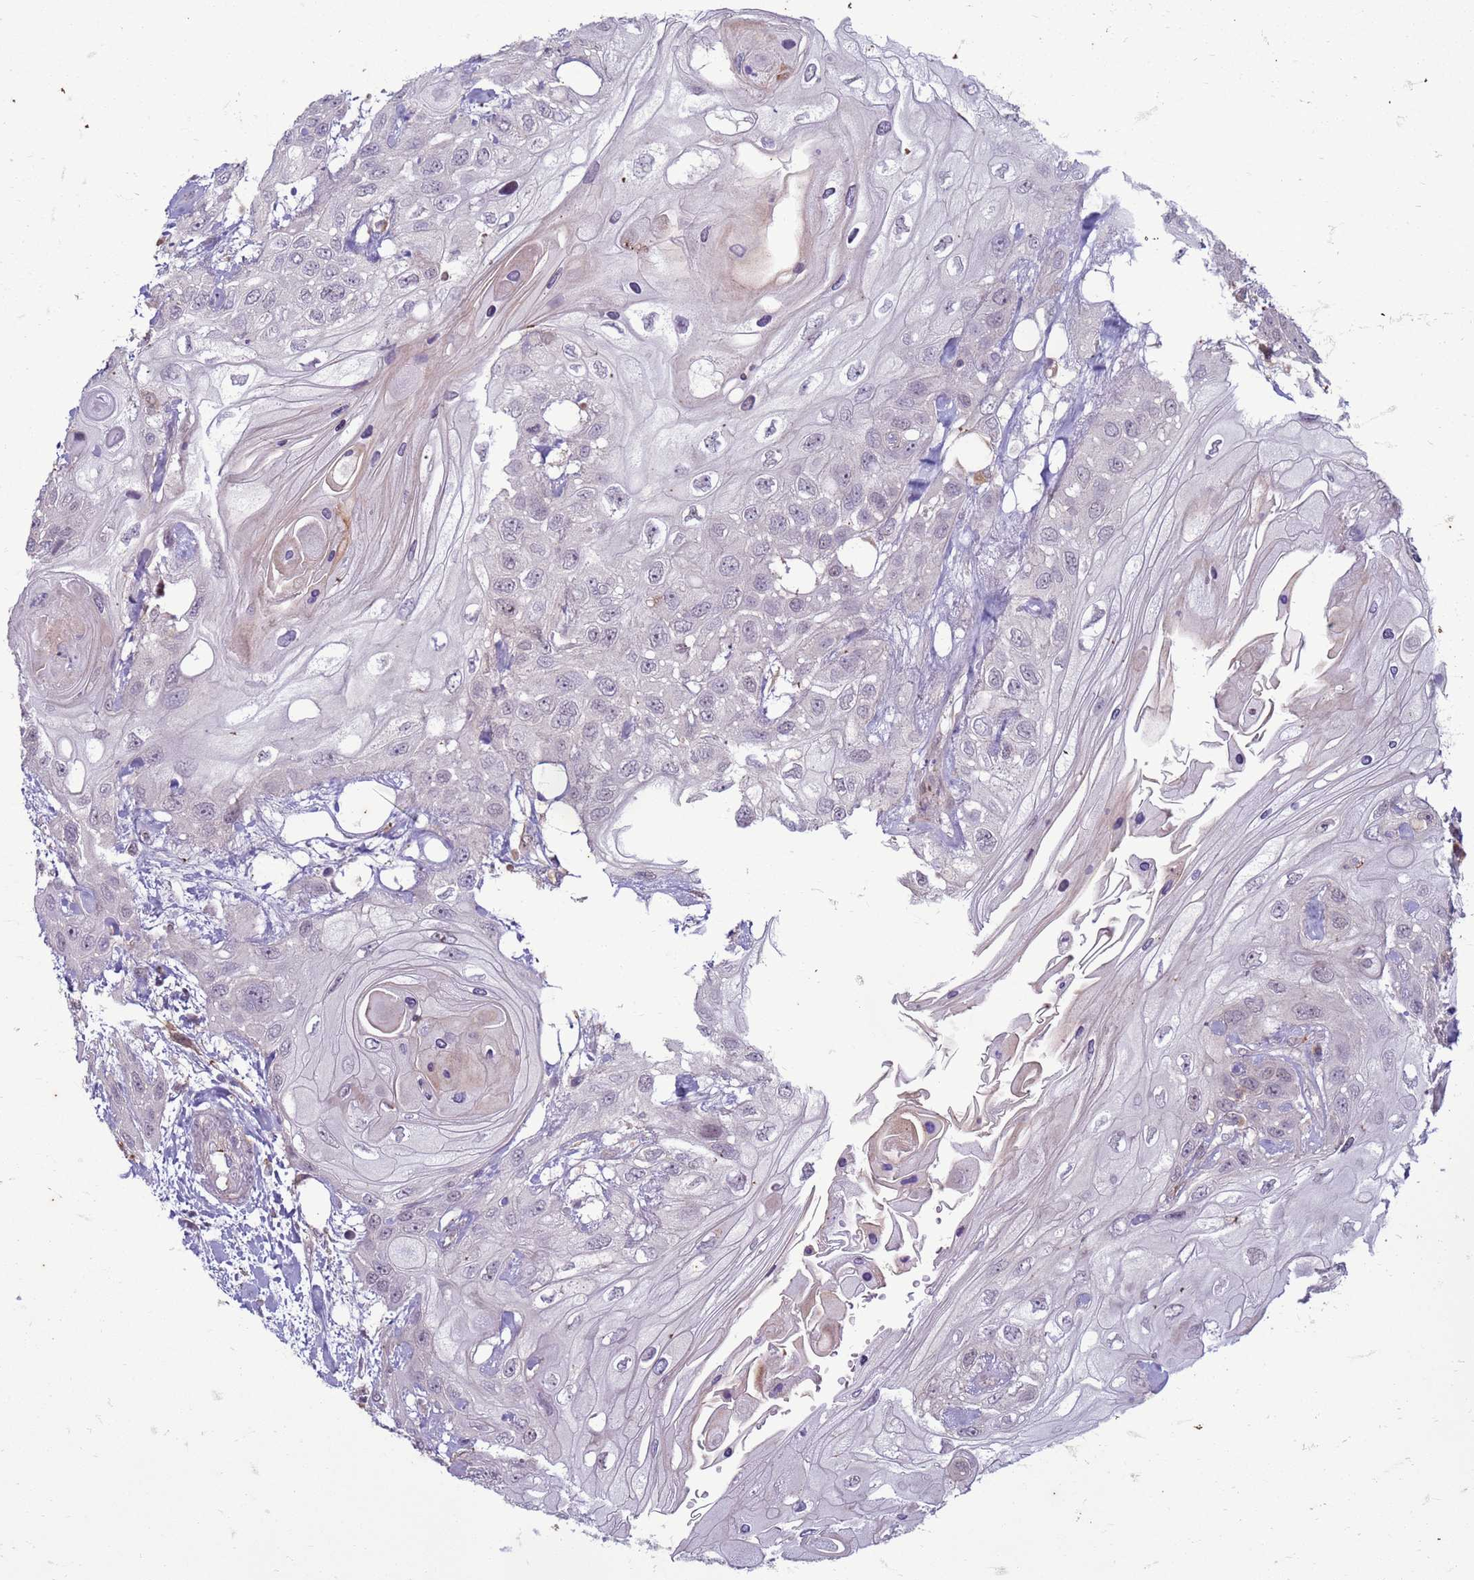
{"staining": {"intensity": "negative", "quantity": "none", "location": "none"}, "tissue": "head and neck cancer", "cell_type": "Tumor cells", "image_type": "cancer", "snomed": [{"axis": "morphology", "description": "Squamous cell carcinoma, NOS"}, {"axis": "topography", "description": "Head-Neck"}], "caption": "An image of head and neck squamous cell carcinoma stained for a protein shows no brown staining in tumor cells. (DAB (3,3'-diaminobenzidine) immunohistochemistry (IHC), high magnification).", "gene": "SLC15A3", "patient": {"sex": "female", "age": 43}}